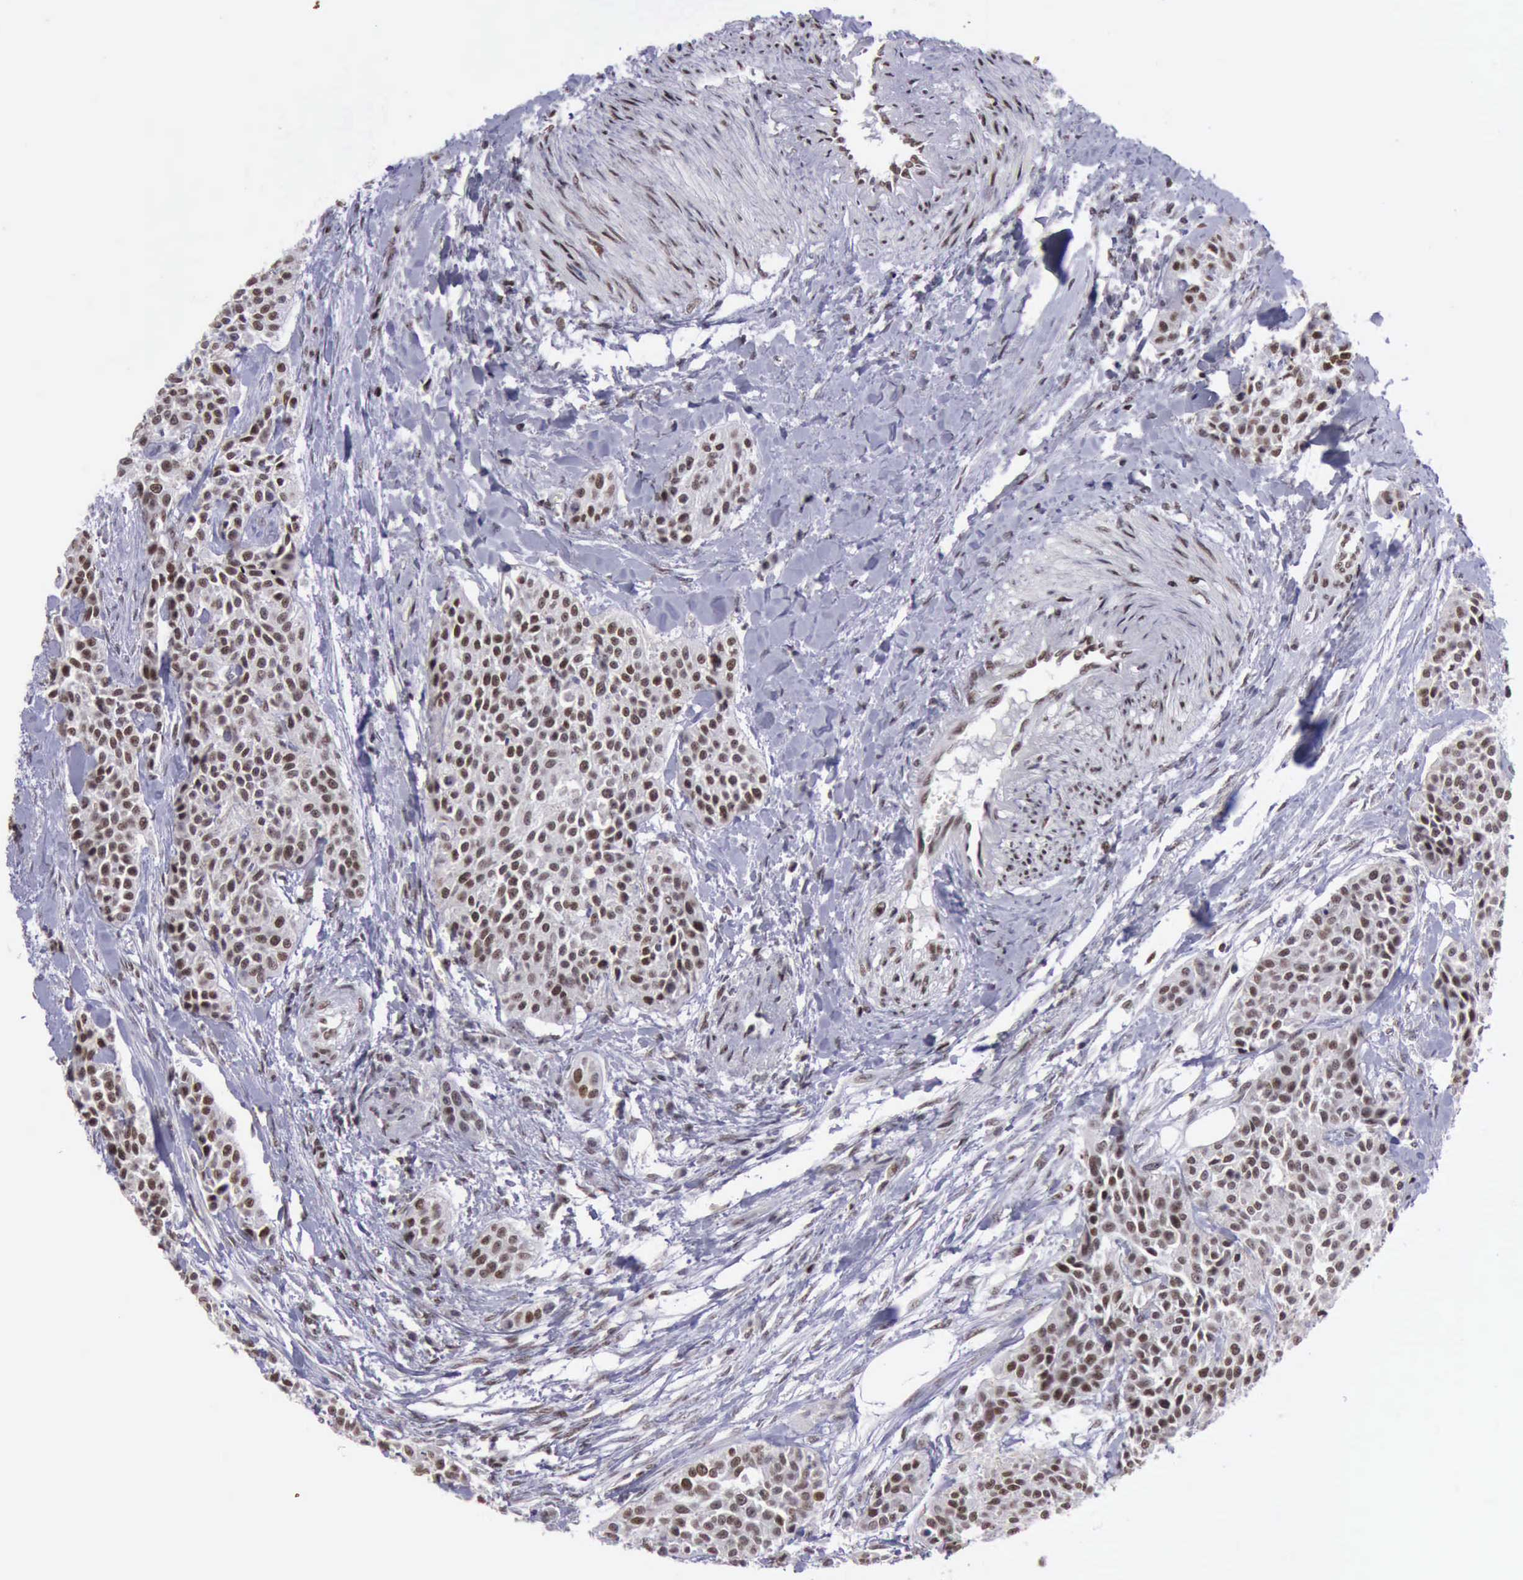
{"staining": {"intensity": "moderate", "quantity": ">75%", "location": "nuclear"}, "tissue": "urothelial cancer", "cell_type": "Tumor cells", "image_type": "cancer", "snomed": [{"axis": "morphology", "description": "Urothelial carcinoma, High grade"}, {"axis": "topography", "description": "Urinary bladder"}], "caption": "Immunohistochemical staining of human urothelial cancer reveals medium levels of moderate nuclear staining in about >75% of tumor cells. Nuclei are stained in blue.", "gene": "YY1", "patient": {"sex": "male", "age": 56}}